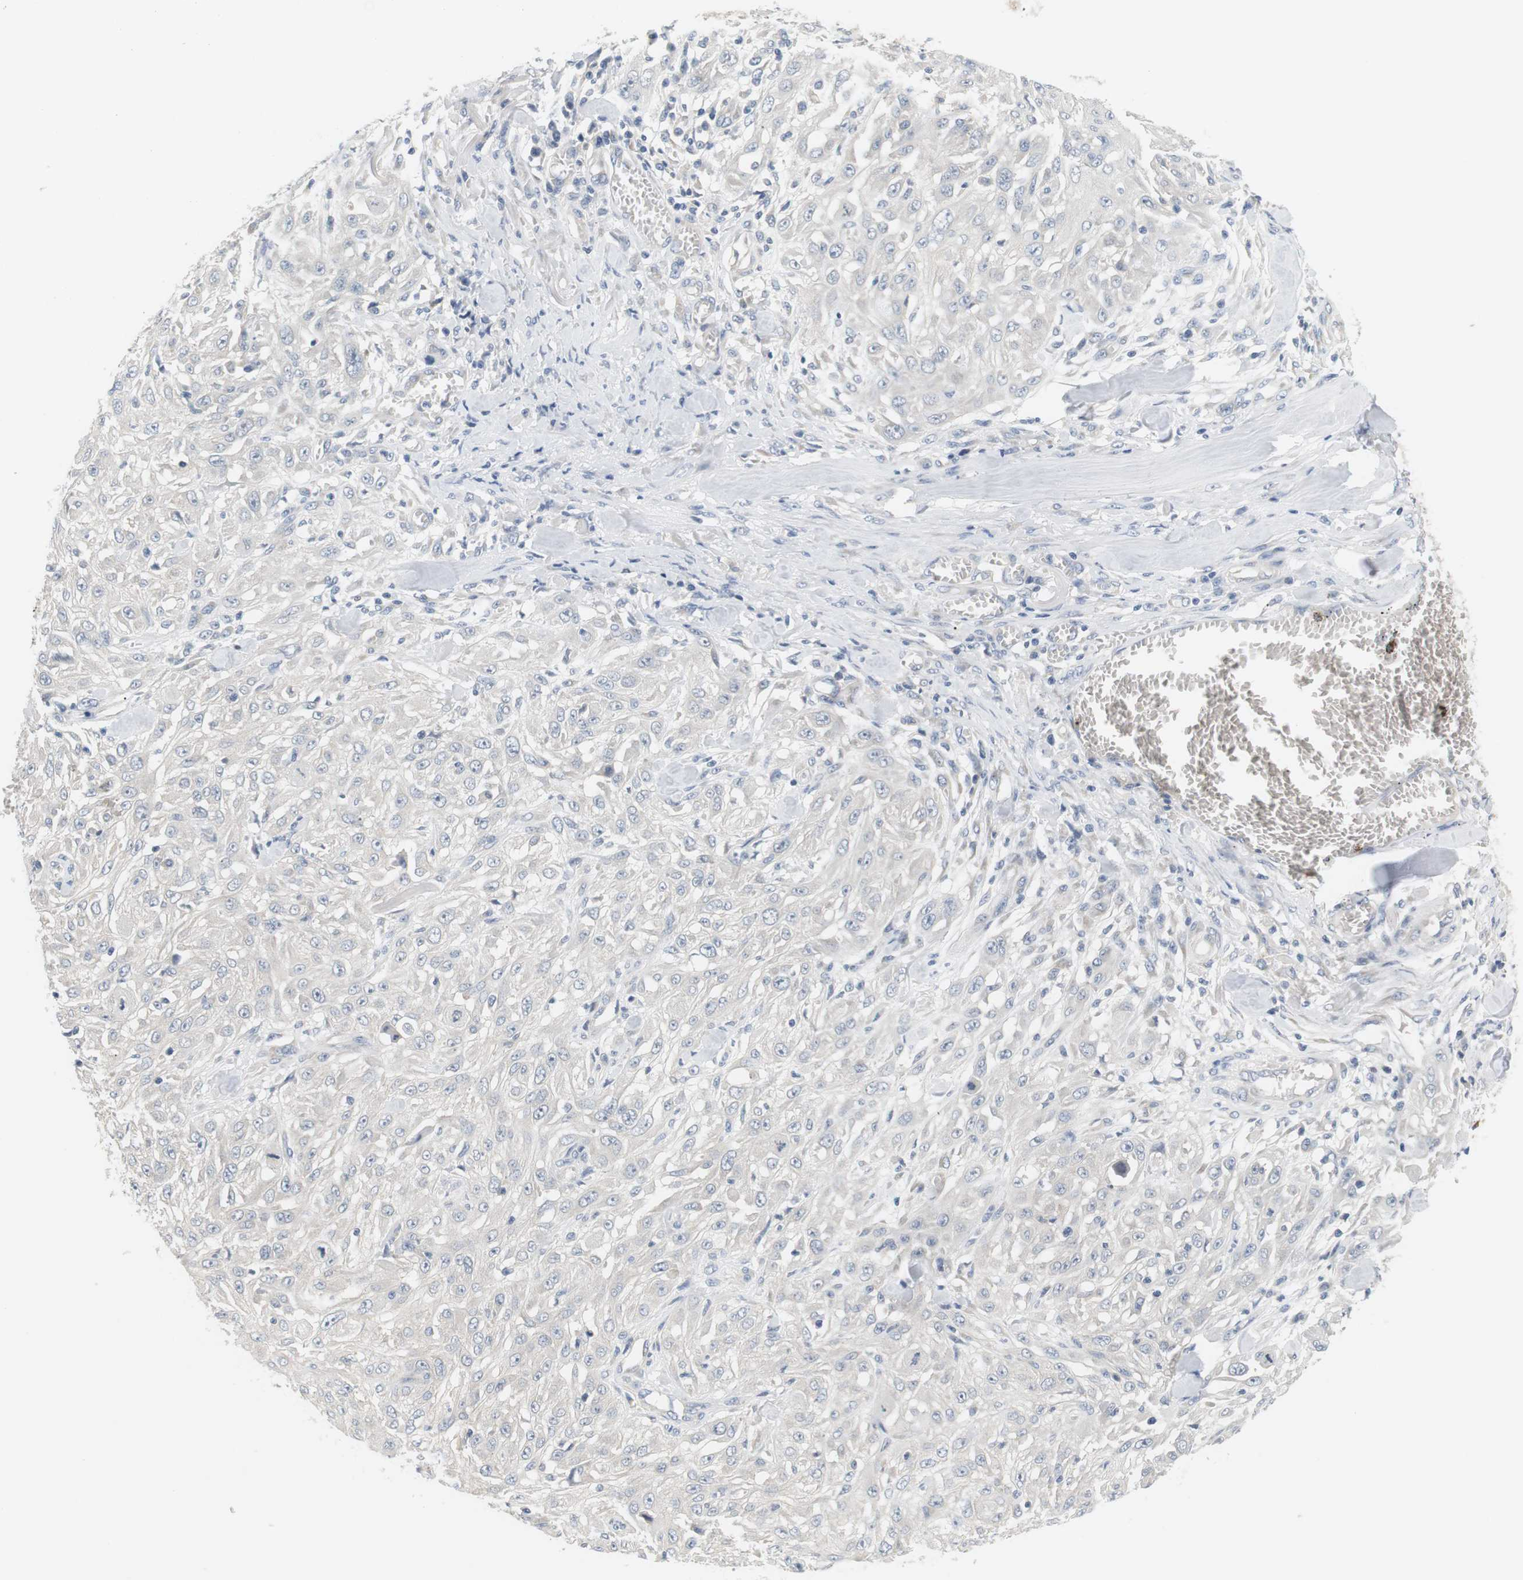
{"staining": {"intensity": "negative", "quantity": "none", "location": "none"}, "tissue": "skin cancer", "cell_type": "Tumor cells", "image_type": "cancer", "snomed": [{"axis": "morphology", "description": "Squamous cell carcinoma, NOS"}, {"axis": "morphology", "description": "Squamous cell carcinoma, metastatic, NOS"}, {"axis": "topography", "description": "Skin"}, {"axis": "topography", "description": "Lymph node"}], "caption": "DAB immunohistochemical staining of squamous cell carcinoma (skin) exhibits no significant expression in tumor cells.", "gene": "EVA1C", "patient": {"sex": "male", "age": 75}}